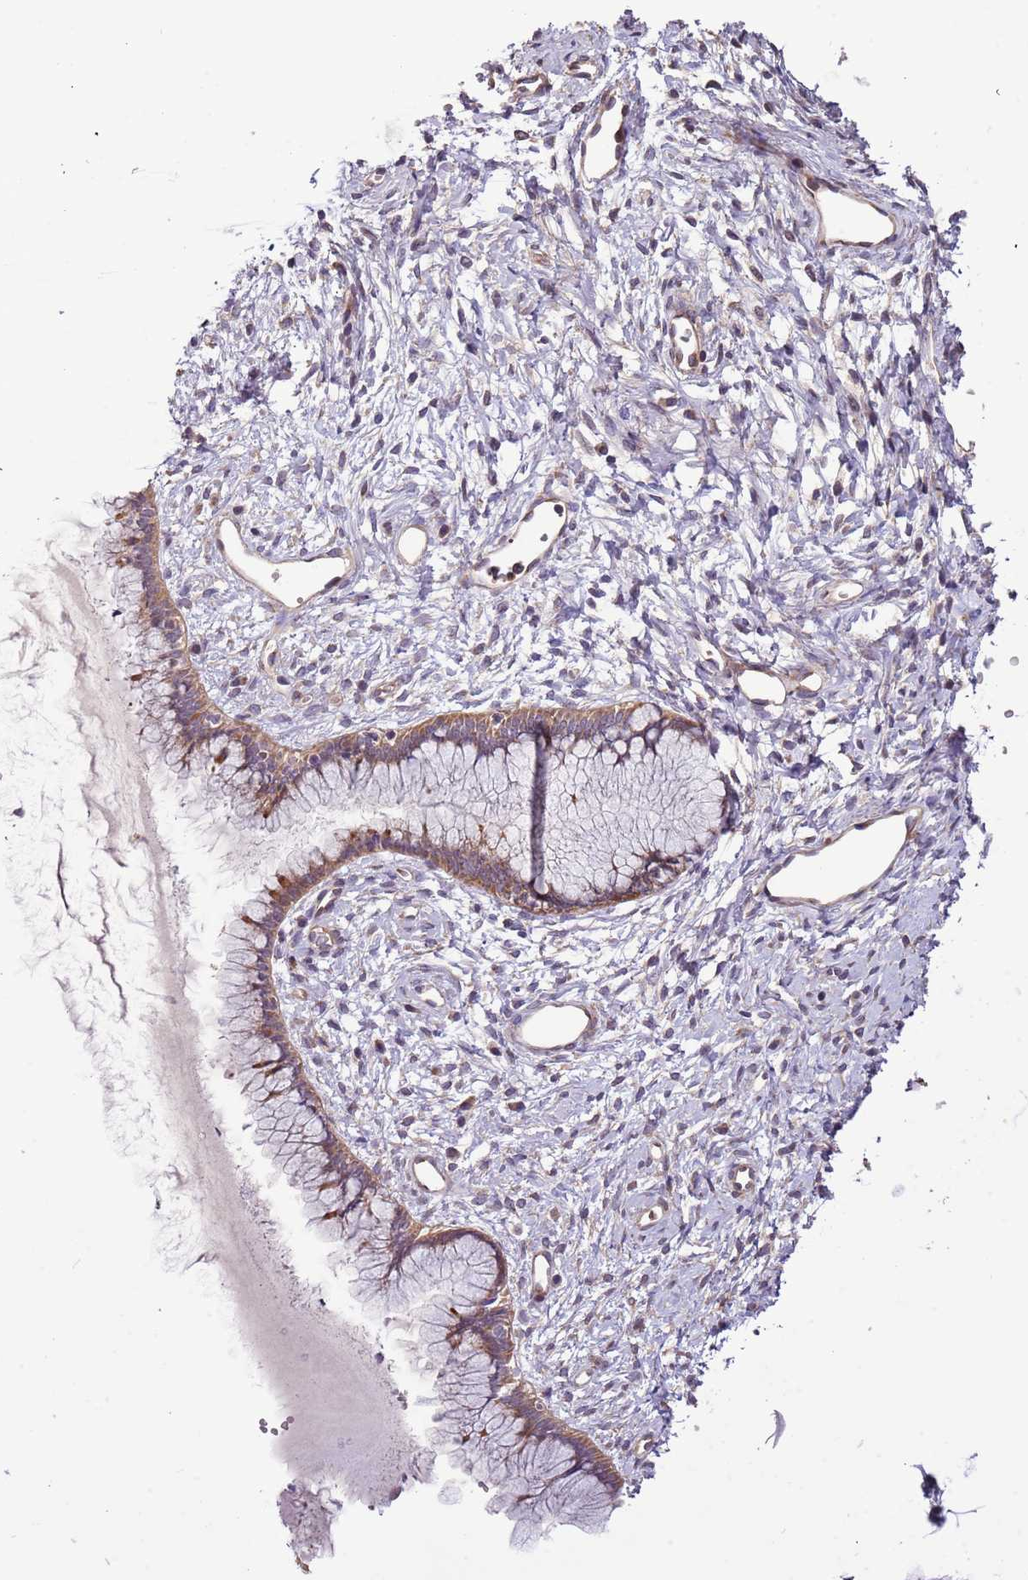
{"staining": {"intensity": "moderate", "quantity": ">75%", "location": "cytoplasmic/membranous"}, "tissue": "cervix", "cell_type": "Glandular cells", "image_type": "normal", "snomed": [{"axis": "morphology", "description": "Normal tissue, NOS"}, {"axis": "topography", "description": "Cervix"}], "caption": "Protein staining by immunohistochemistry demonstrates moderate cytoplasmic/membranous staining in about >75% of glandular cells in normal cervix.", "gene": "LAMB4", "patient": {"sex": "female", "age": 42}}